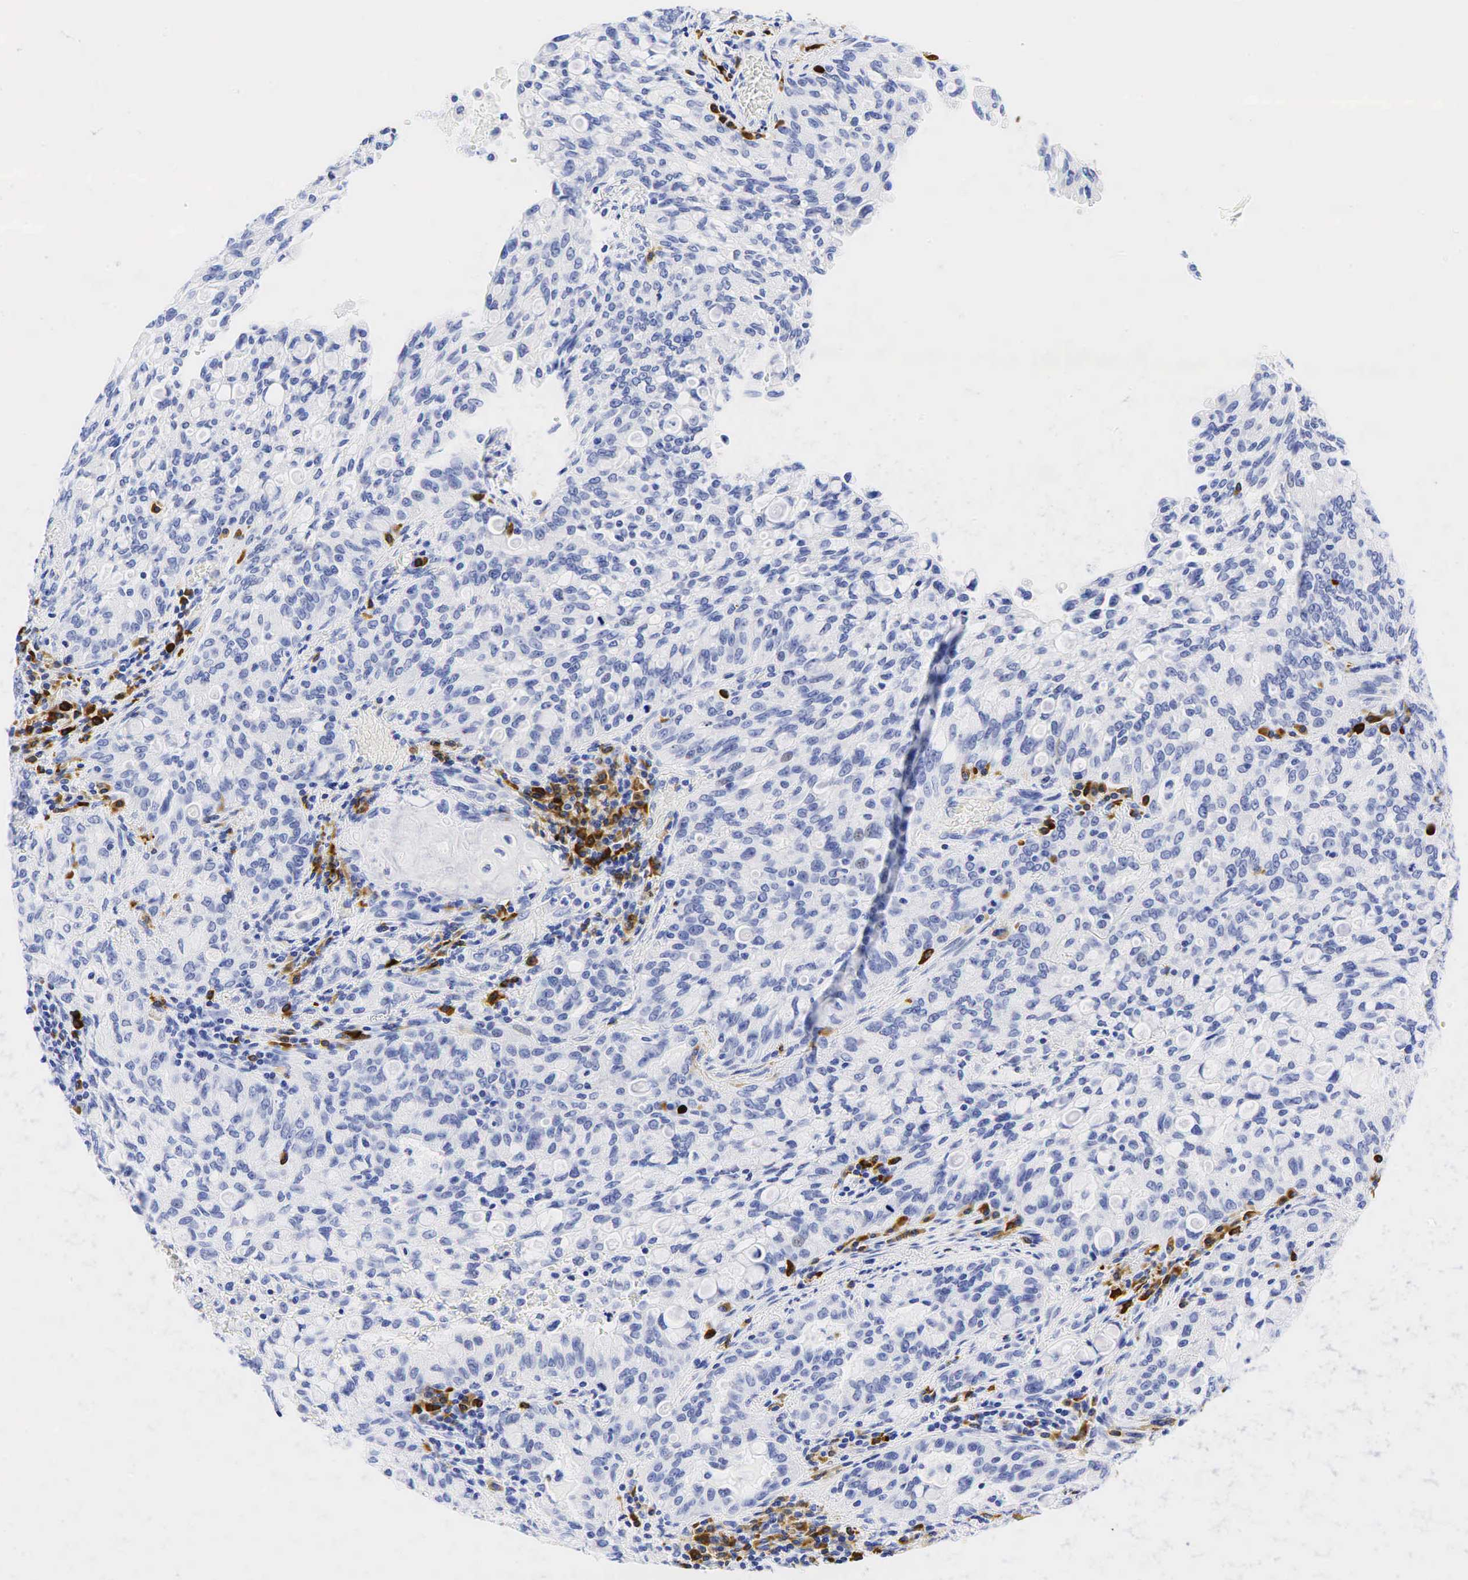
{"staining": {"intensity": "negative", "quantity": "none", "location": "none"}, "tissue": "lung cancer", "cell_type": "Tumor cells", "image_type": "cancer", "snomed": [{"axis": "morphology", "description": "Adenocarcinoma, NOS"}, {"axis": "topography", "description": "Lung"}], "caption": "Immunohistochemistry (IHC) photomicrograph of lung cancer stained for a protein (brown), which shows no staining in tumor cells.", "gene": "CD79A", "patient": {"sex": "female", "age": 44}}